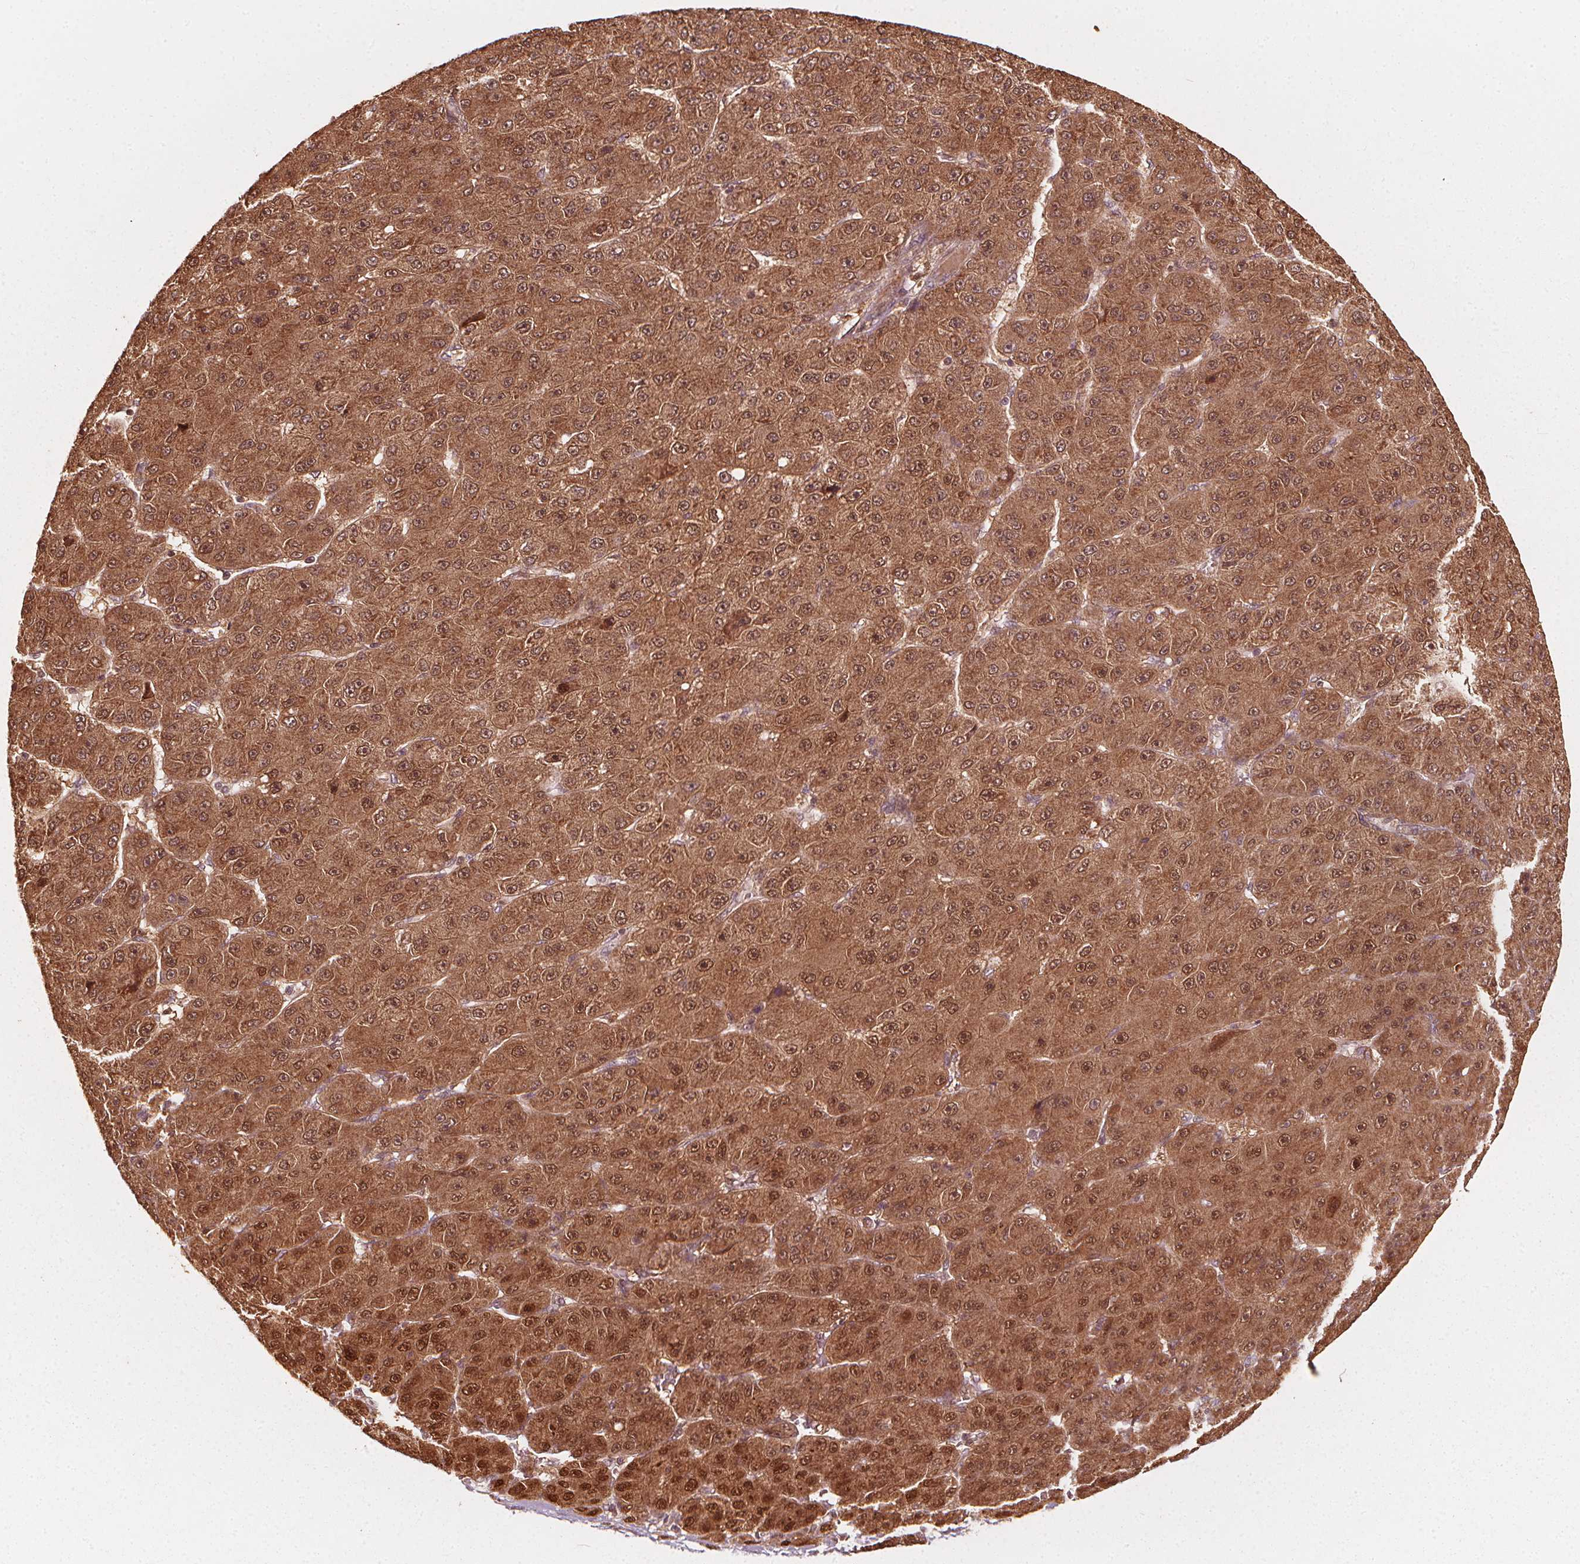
{"staining": {"intensity": "moderate", "quantity": ">75%", "location": "cytoplasmic/membranous,nuclear"}, "tissue": "liver cancer", "cell_type": "Tumor cells", "image_type": "cancer", "snomed": [{"axis": "morphology", "description": "Carcinoma, Hepatocellular, NOS"}, {"axis": "topography", "description": "Liver"}], "caption": "Immunohistochemistry of human liver cancer demonstrates medium levels of moderate cytoplasmic/membranous and nuclear staining in about >75% of tumor cells.", "gene": "NPC1", "patient": {"sex": "male", "age": 67}}